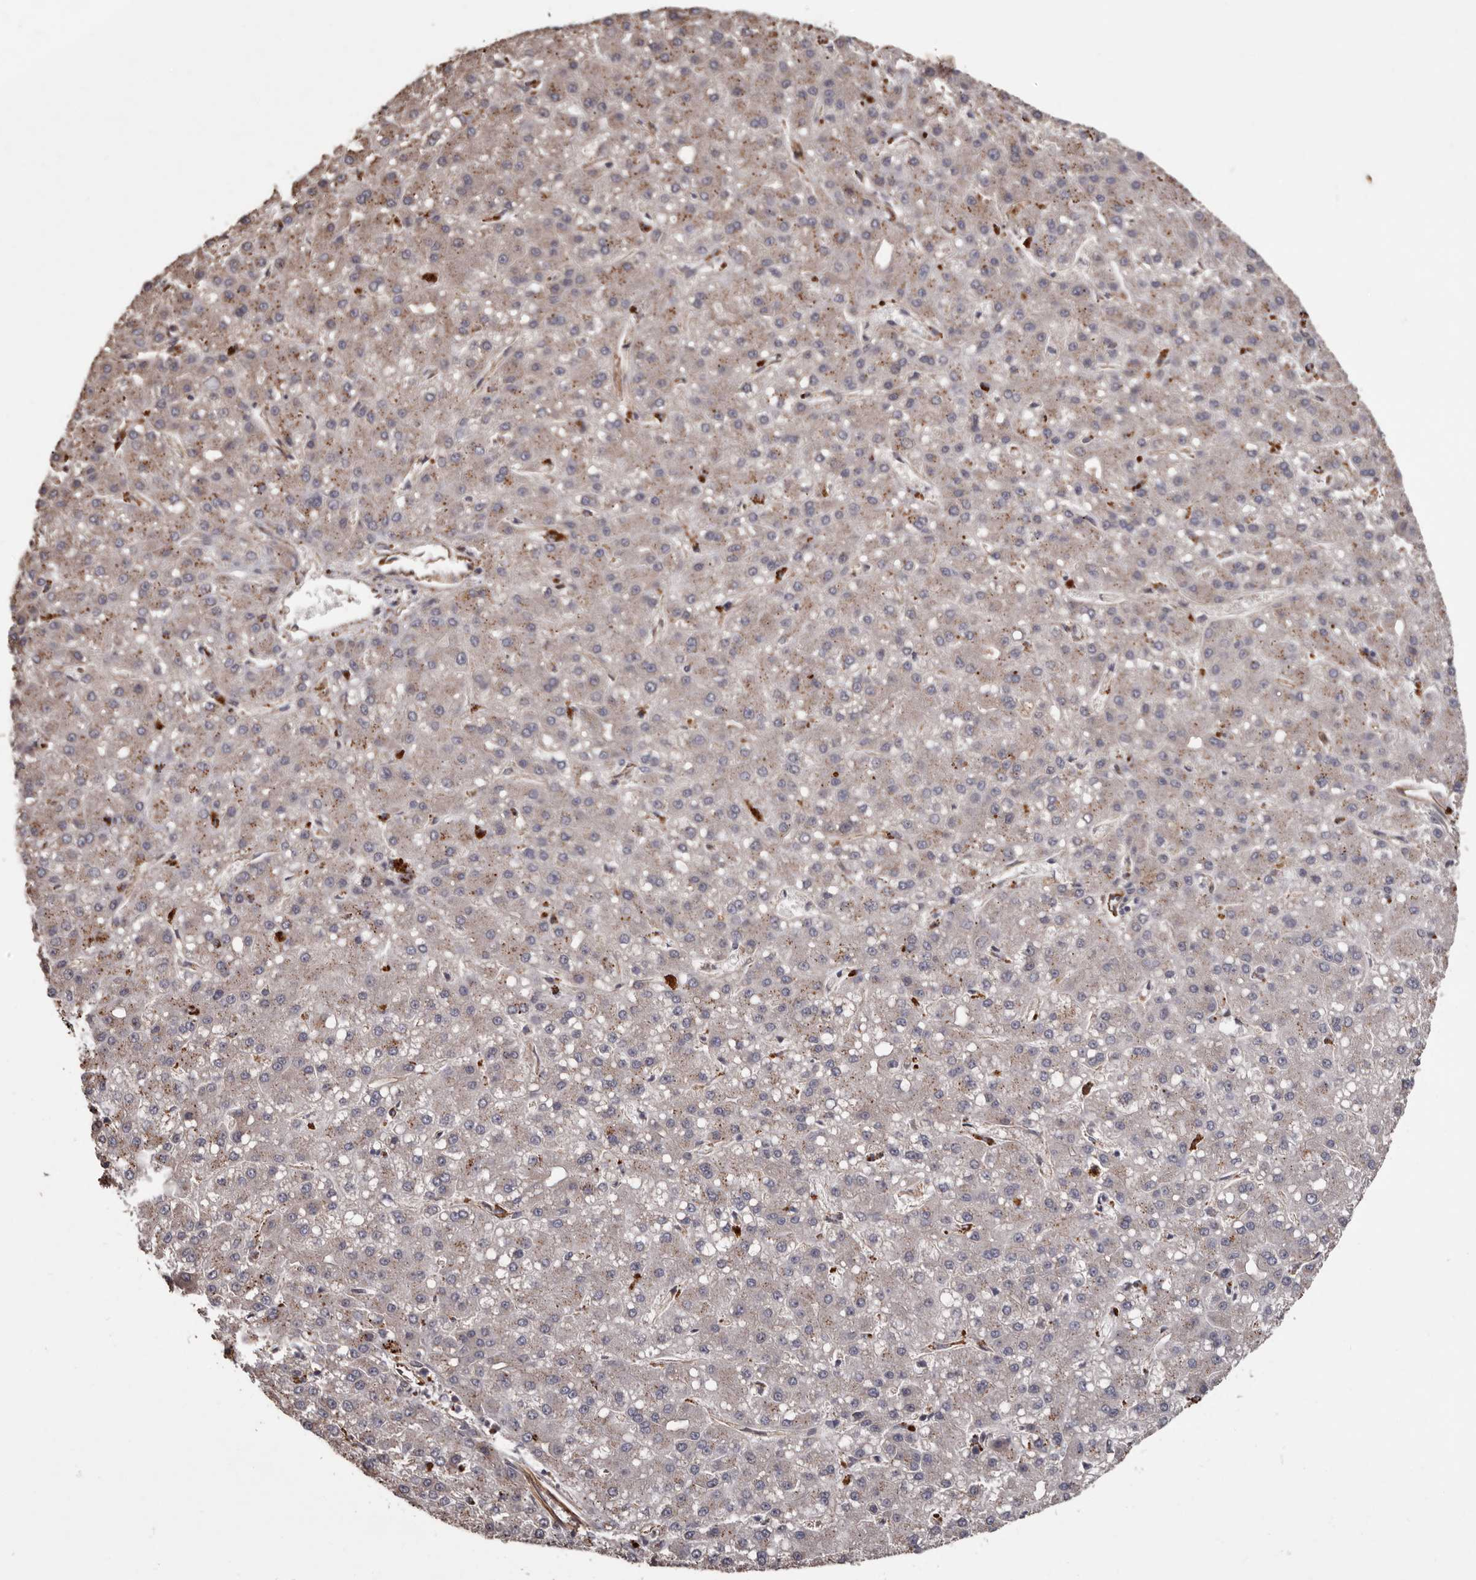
{"staining": {"intensity": "weak", "quantity": "<25%", "location": "cytoplasmic/membranous"}, "tissue": "liver cancer", "cell_type": "Tumor cells", "image_type": "cancer", "snomed": [{"axis": "morphology", "description": "Carcinoma, Hepatocellular, NOS"}, {"axis": "topography", "description": "Liver"}], "caption": "Micrograph shows no significant protein positivity in tumor cells of liver hepatocellular carcinoma.", "gene": "BRAT1", "patient": {"sex": "male", "age": 67}}